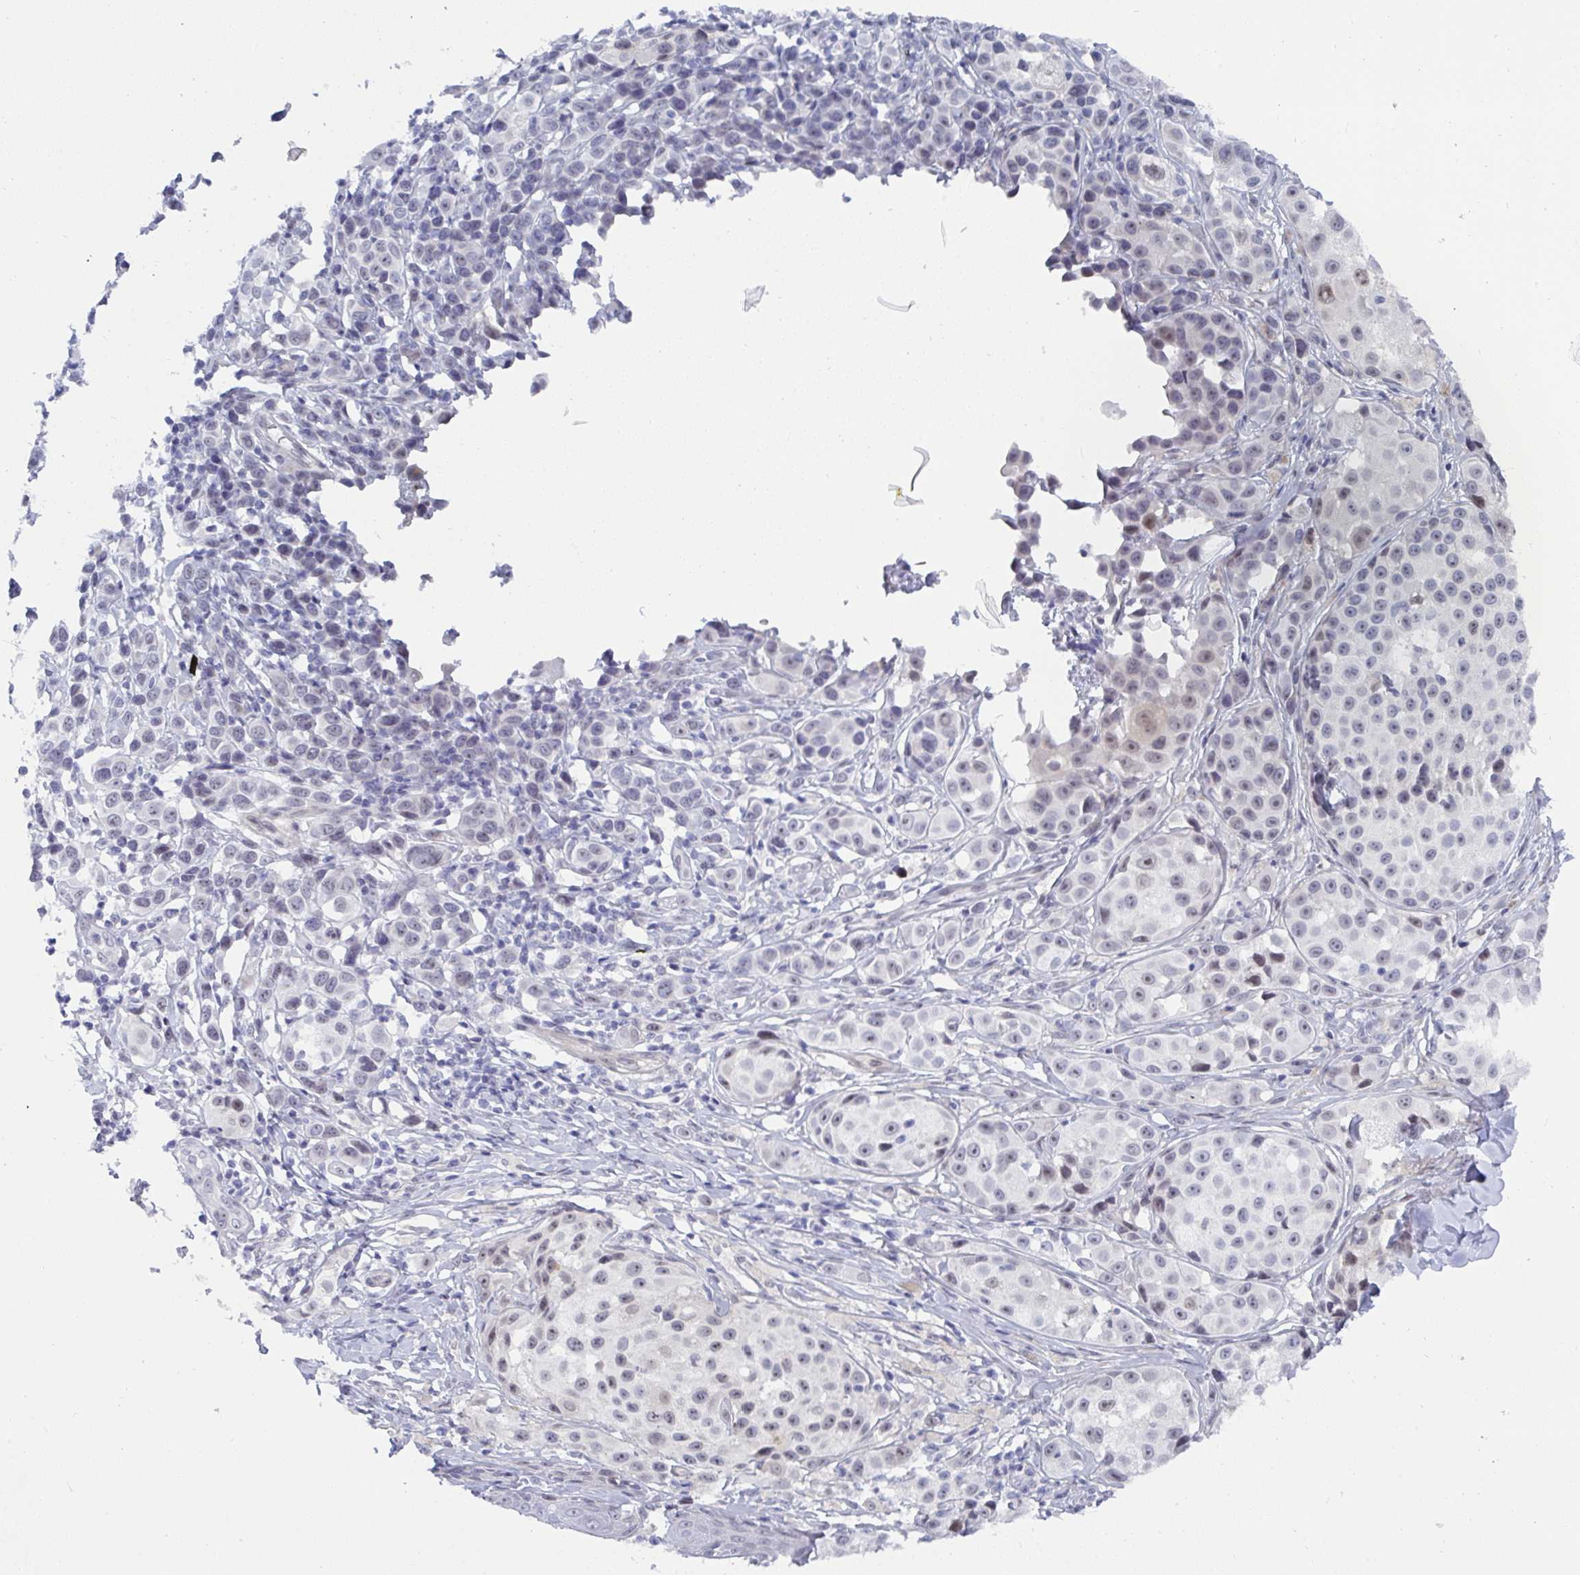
{"staining": {"intensity": "weak", "quantity": "25%-75%", "location": "nuclear"}, "tissue": "melanoma", "cell_type": "Tumor cells", "image_type": "cancer", "snomed": [{"axis": "morphology", "description": "Malignant melanoma, NOS"}, {"axis": "topography", "description": "Skin"}], "caption": "The photomicrograph shows immunohistochemical staining of malignant melanoma. There is weak nuclear expression is present in about 25%-75% of tumor cells. (brown staining indicates protein expression, while blue staining denotes nuclei).", "gene": "MFSD4A", "patient": {"sex": "male", "age": 39}}